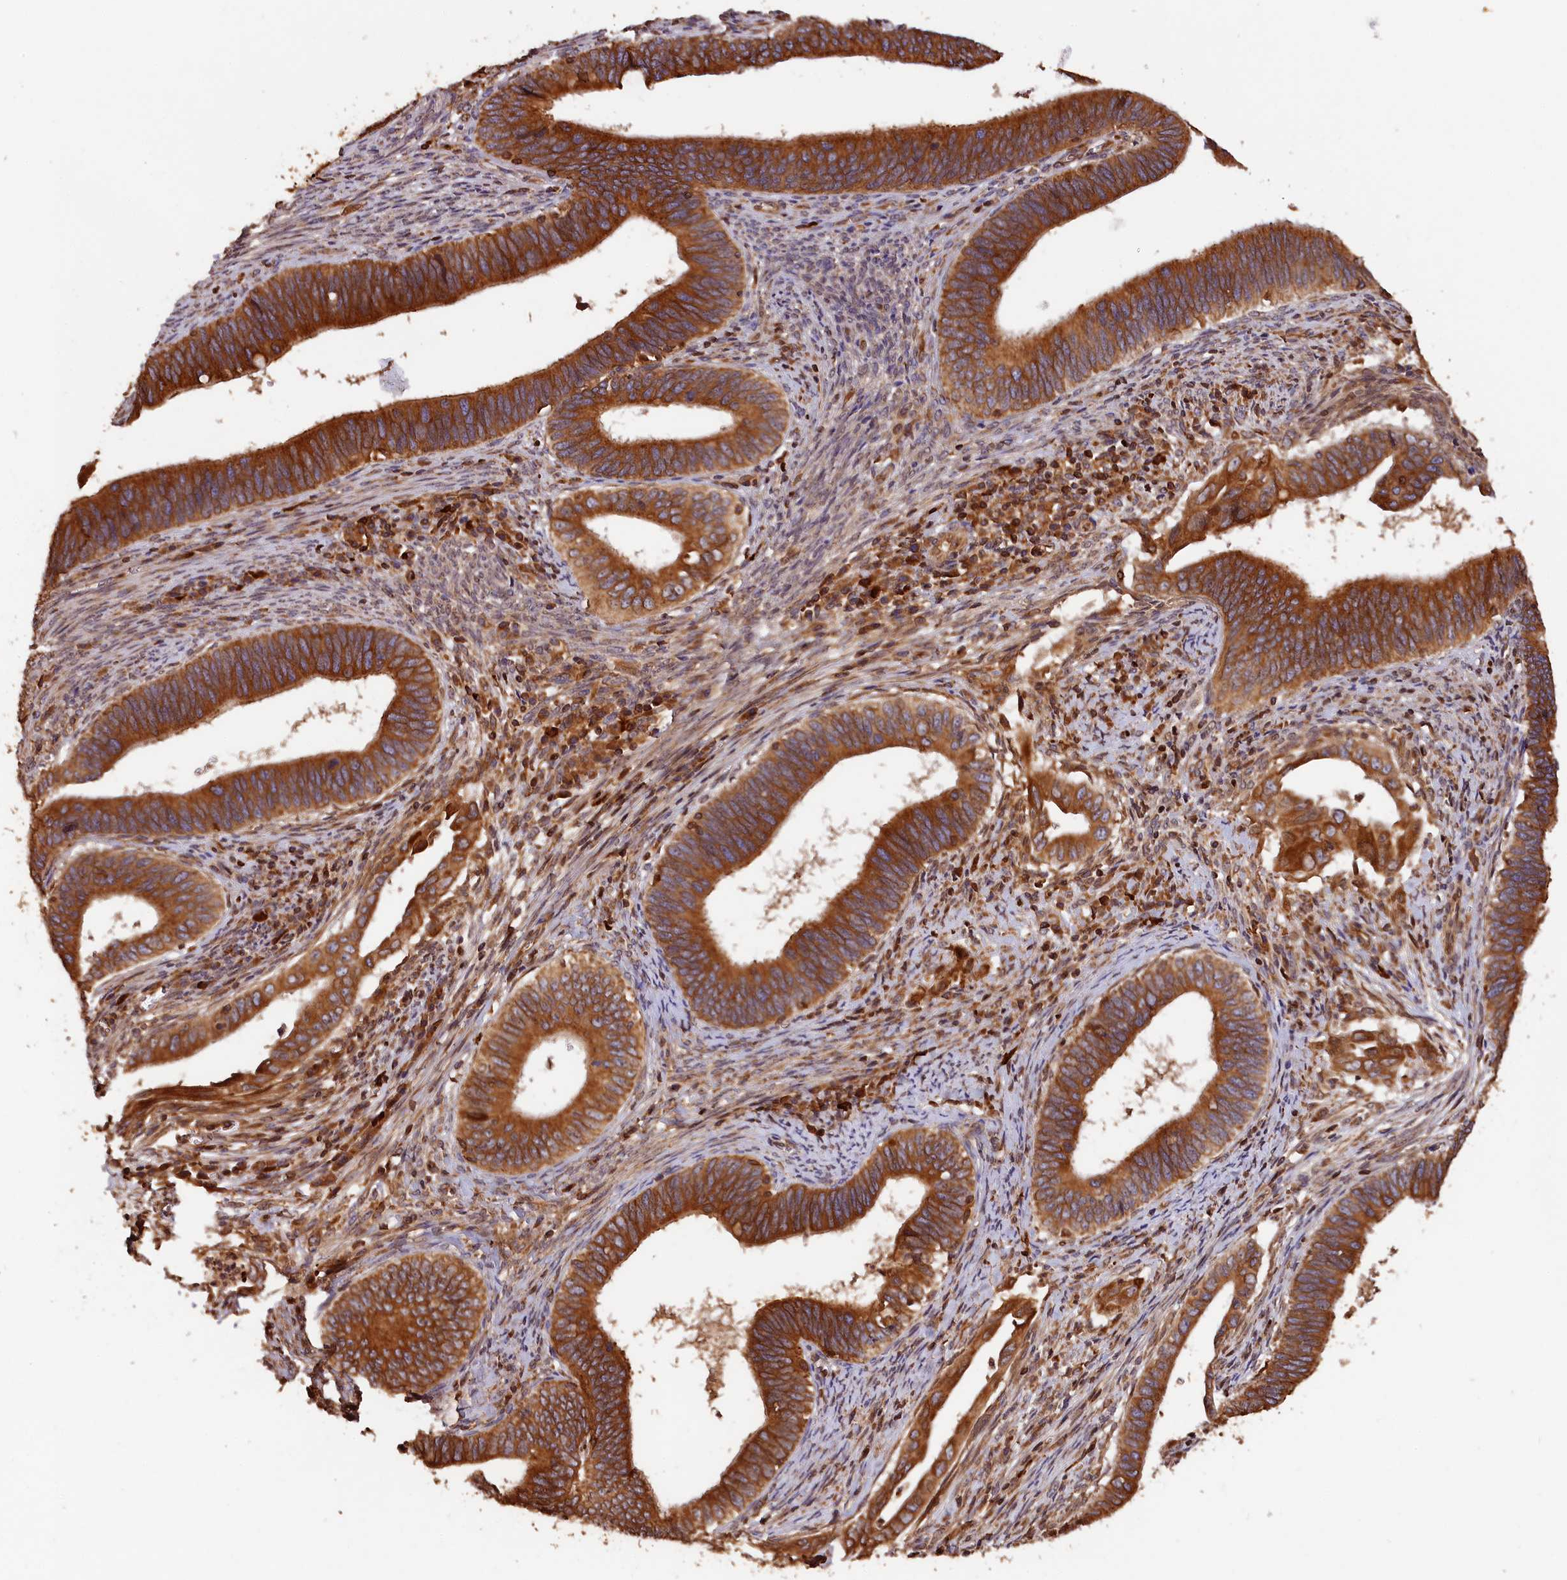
{"staining": {"intensity": "strong", "quantity": ">75%", "location": "cytoplasmic/membranous"}, "tissue": "cervical cancer", "cell_type": "Tumor cells", "image_type": "cancer", "snomed": [{"axis": "morphology", "description": "Adenocarcinoma, NOS"}, {"axis": "topography", "description": "Cervix"}], "caption": "Strong cytoplasmic/membranous protein expression is identified in about >75% of tumor cells in cervical cancer (adenocarcinoma).", "gene": "HMOX2", "patient": {"sex": "female", "age": 42}}